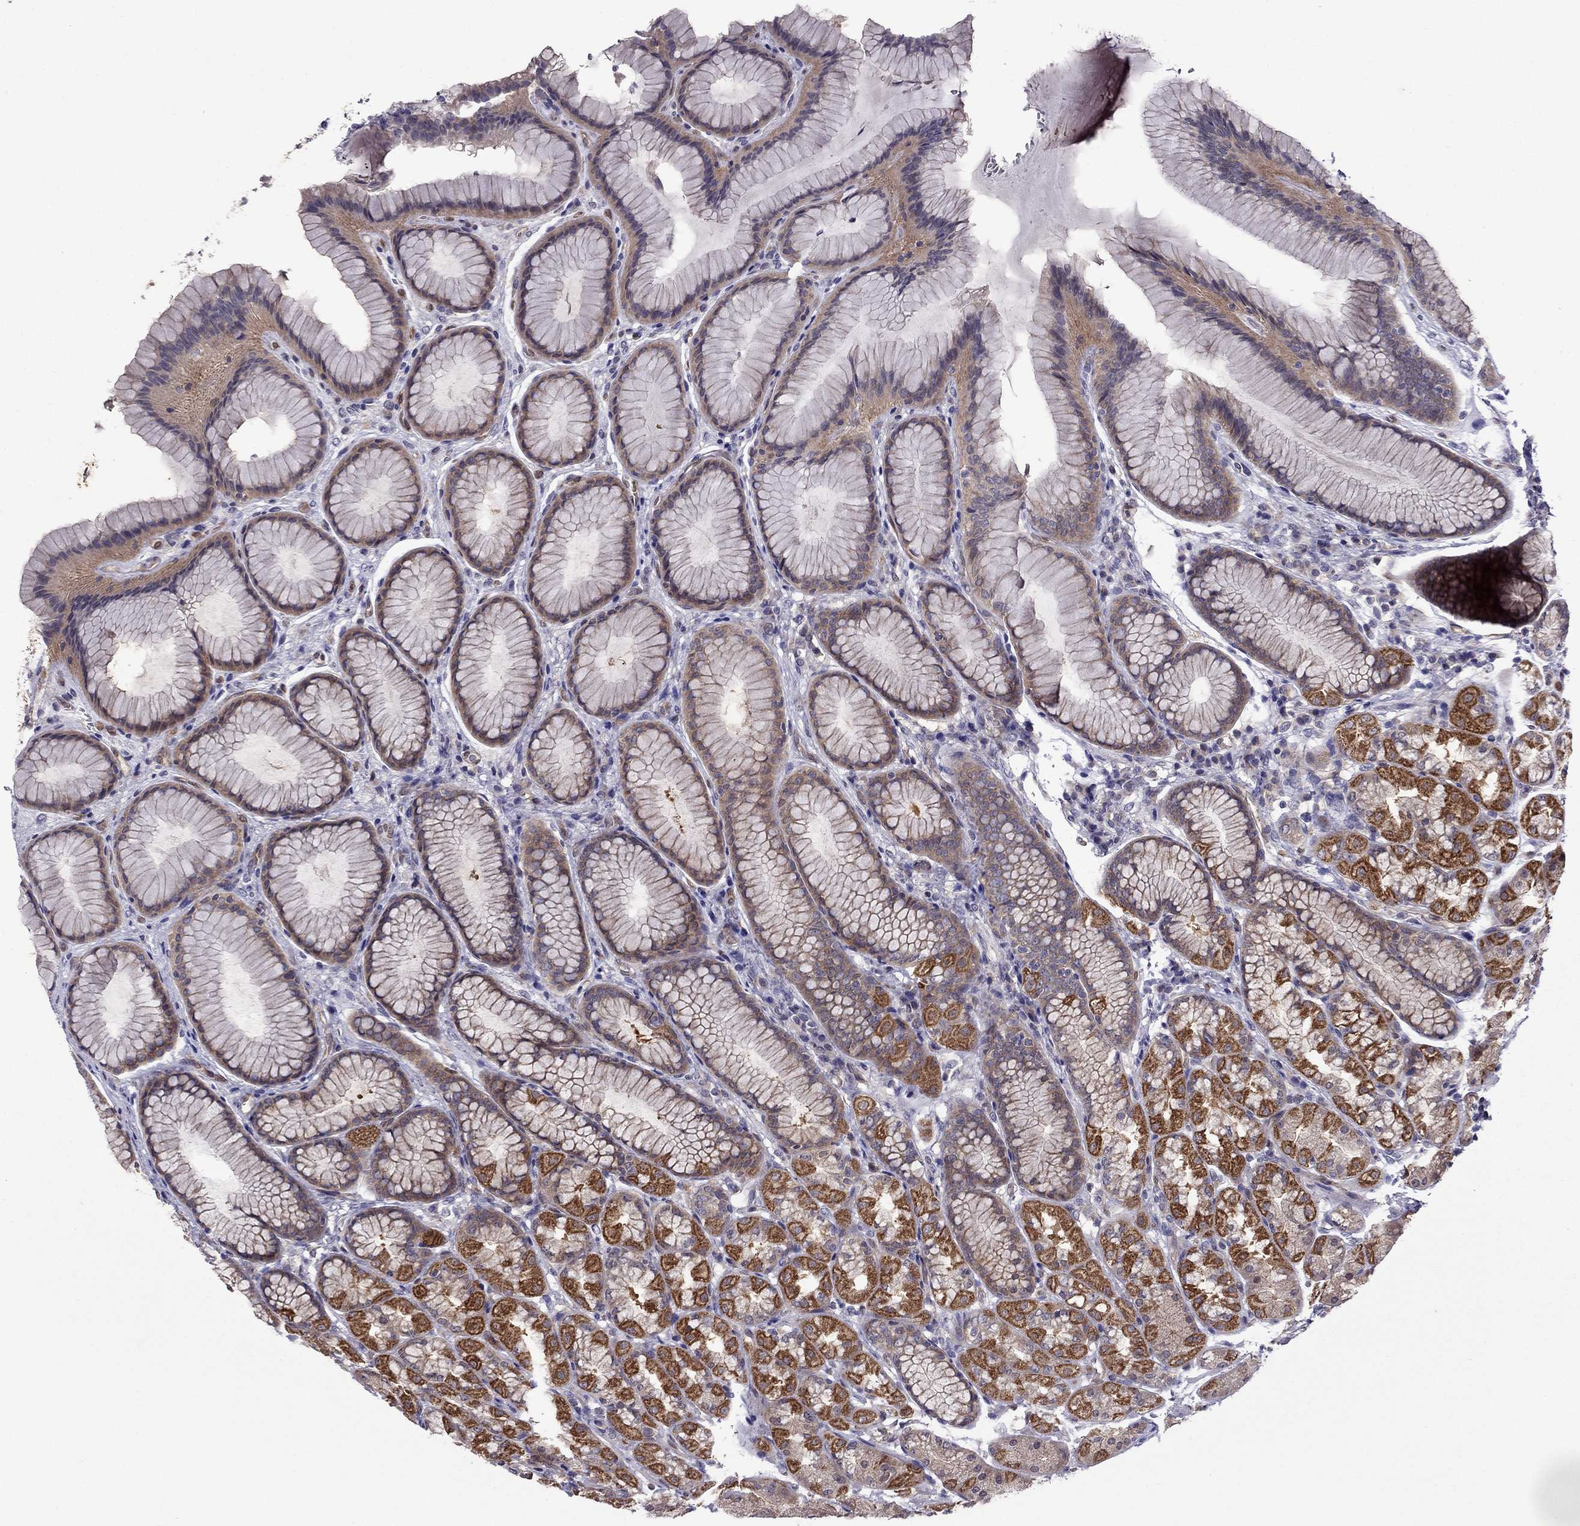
{"staining": {"intensity": "strong", "quantity": "25%-75%", "location": "cytoplasmic/membranous"}, "tissue": "stomach", "cell_type": "Glandular cells", "image_type": "normal", "snomed": [{"axis": "morphology", "description": "Normal tissue, NOS"}, {"axis": "morphology", "description": "Adenocarcinoma, NOS"}, {"axis": "topography", "description": "Stomach"}], "caption": "Strong cytoplasmic/membranous protein staining is identified in about 25%-75% of glandular cells in stomach. The staining was performed using DAB (3,3'-diaminobenzidine) to visualize the protein expression in brown, while the nuclei were stained in blue with hematoxylin (Magnification: 20x).", "gene": "CDK5", "patient": {"sex": "female", "age": 79}}